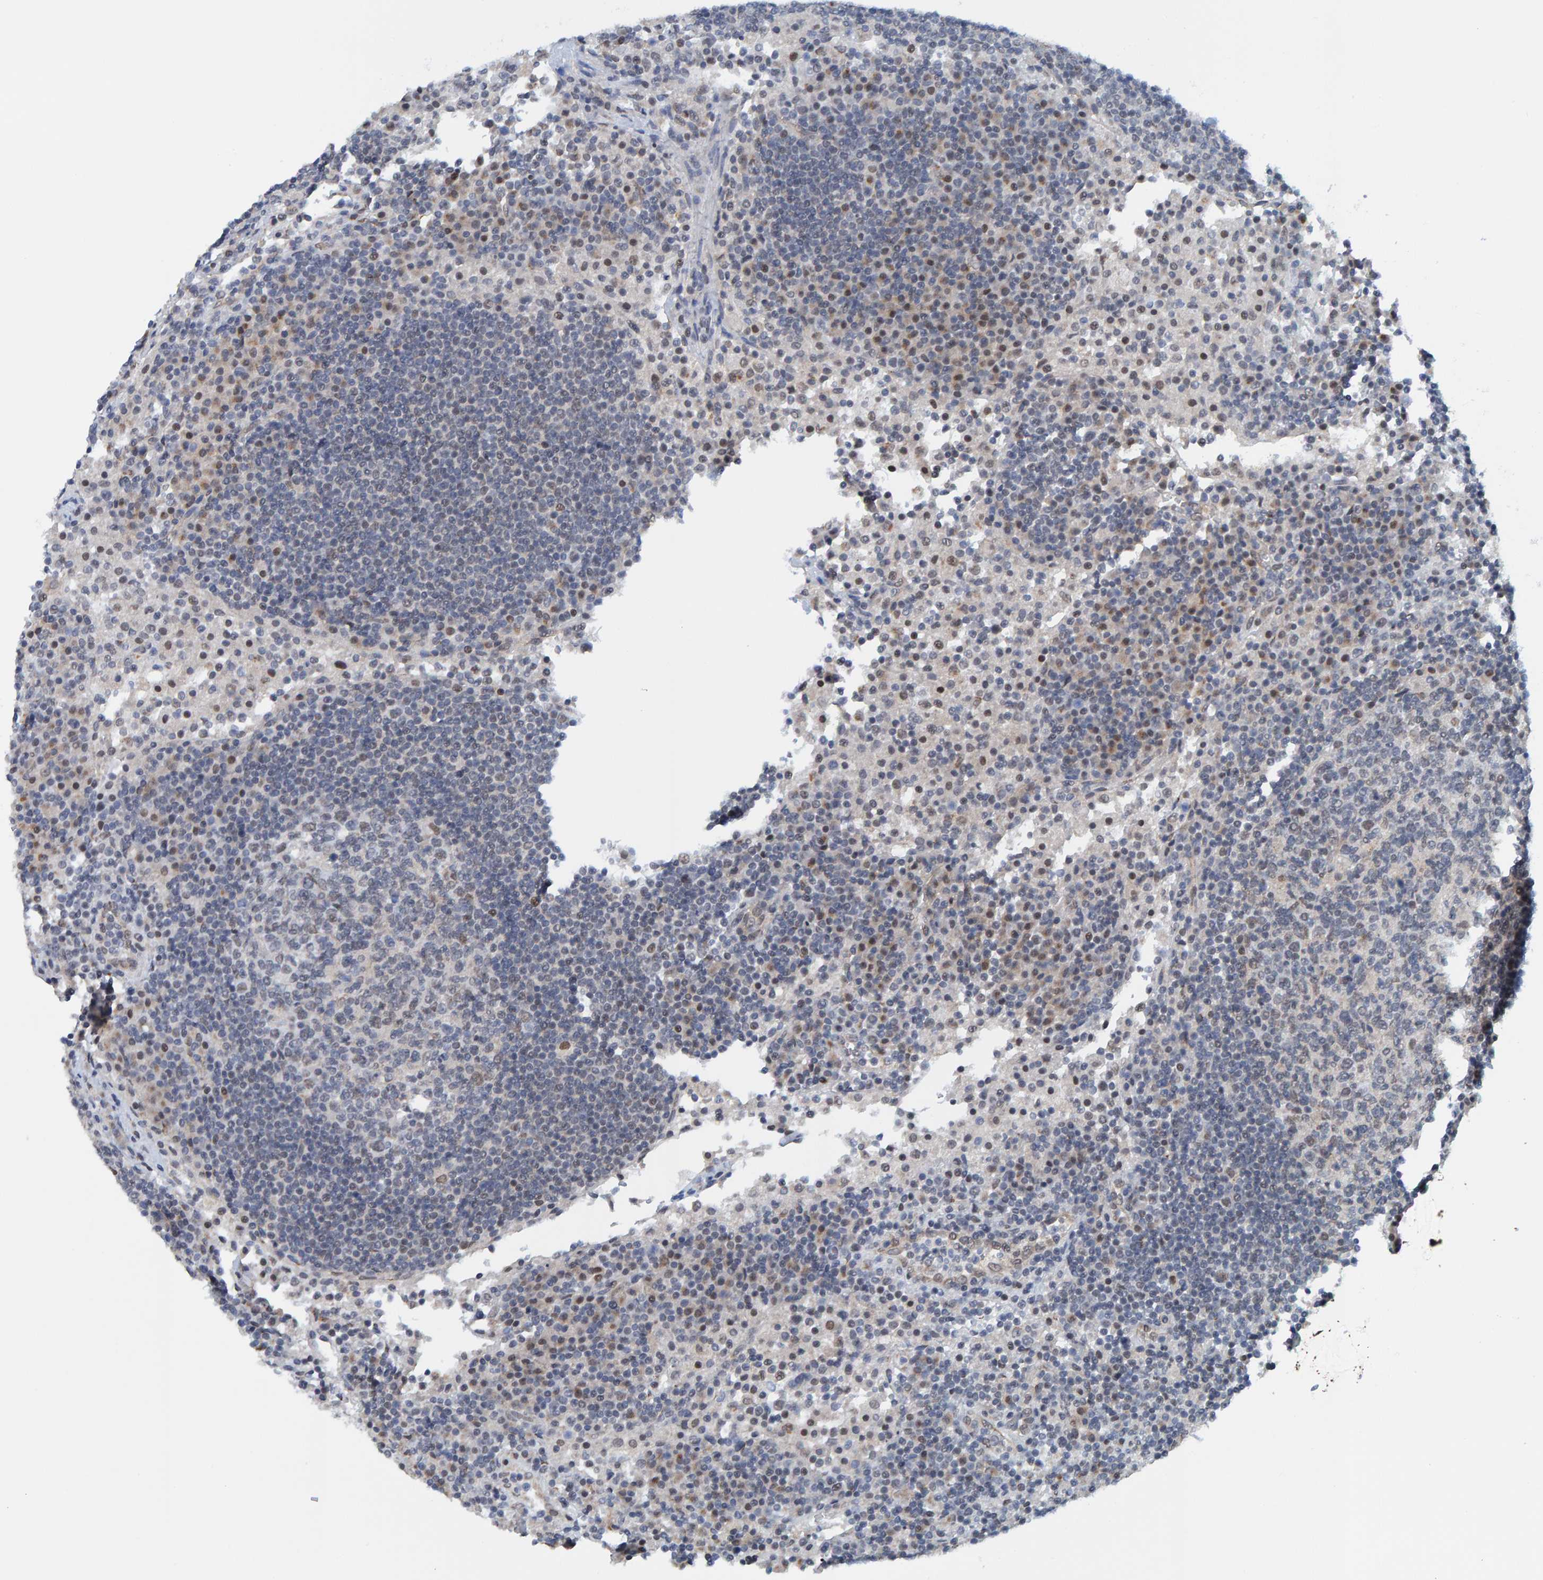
{"staining": {"intensity": "weak", "quantity": "<25%", "location": "nuclear"}, "tissue": "lymph node", "cell_type": "Germinal center cells", "image_type": "normal", "snomed": [{"axis": "morphology", "description": "Normal tissue, NOS"}, {"axis": "topography", "description": "Lymph node"}], "caption": "Micrograph shows no protein expression in germinal center cells of normal lymph node.", "gene": "SCRN2", "patient": {"sex": "female", "age": 53}}